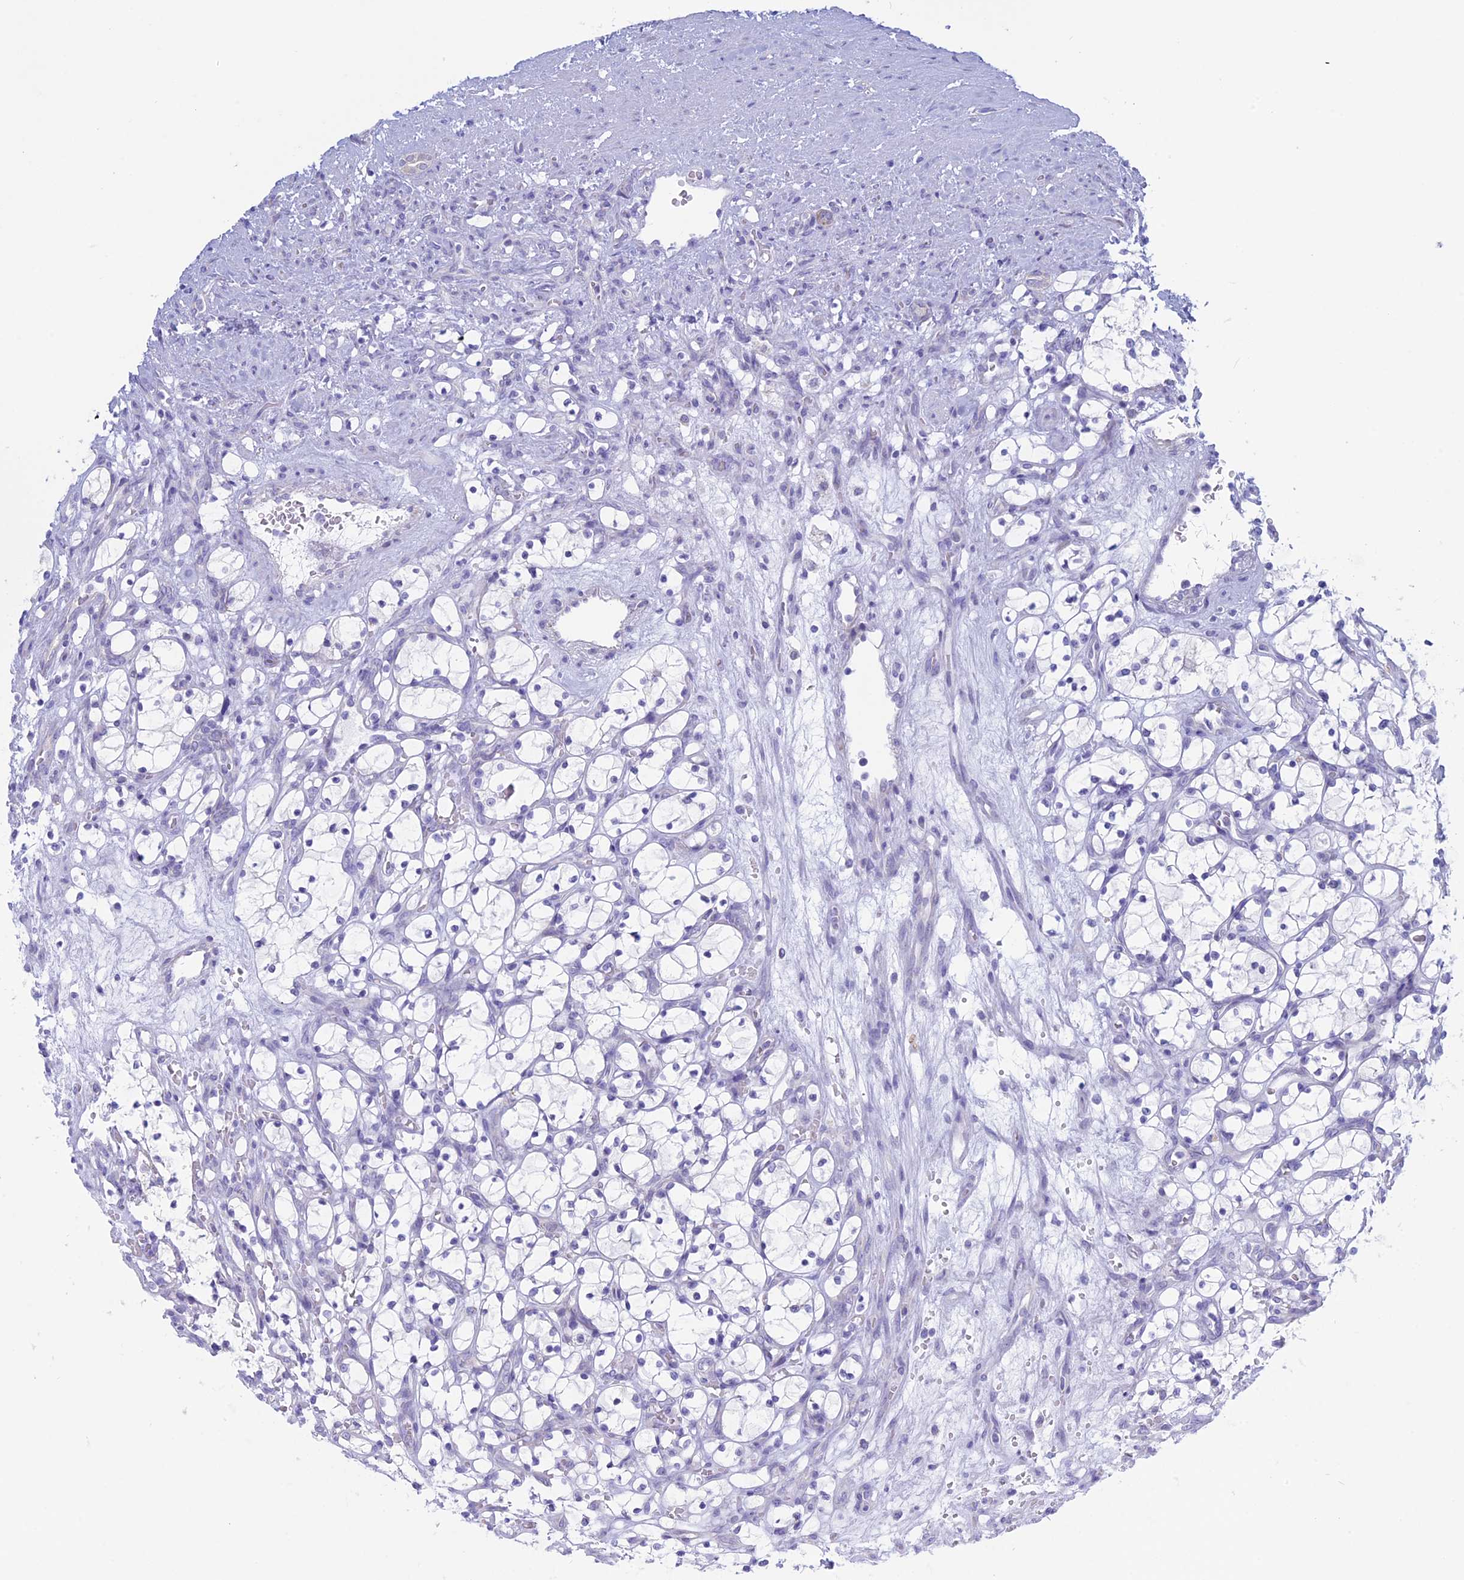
{"staining": {"intensity": "negative", "quantity": "none", "location": "none"}, "tissue": "renal cancer", "cell_type": "Tumor cells", "image_type": "cancer", "snomed": [{"axis": "morphology", "description": "Adenocarcinoma, NOS"}, {"axis": "topography", "description": "Kidney"}], "caption": "Immunohistochemistry photomicrograph of neoplastic tissue: human renal cancer (adenocarcinoma) stained with DAB demonstrates no significant protein positivity in tumor cells.", "gene": "LHFPL2", "patient": {"sex": "female", "age": 69}}